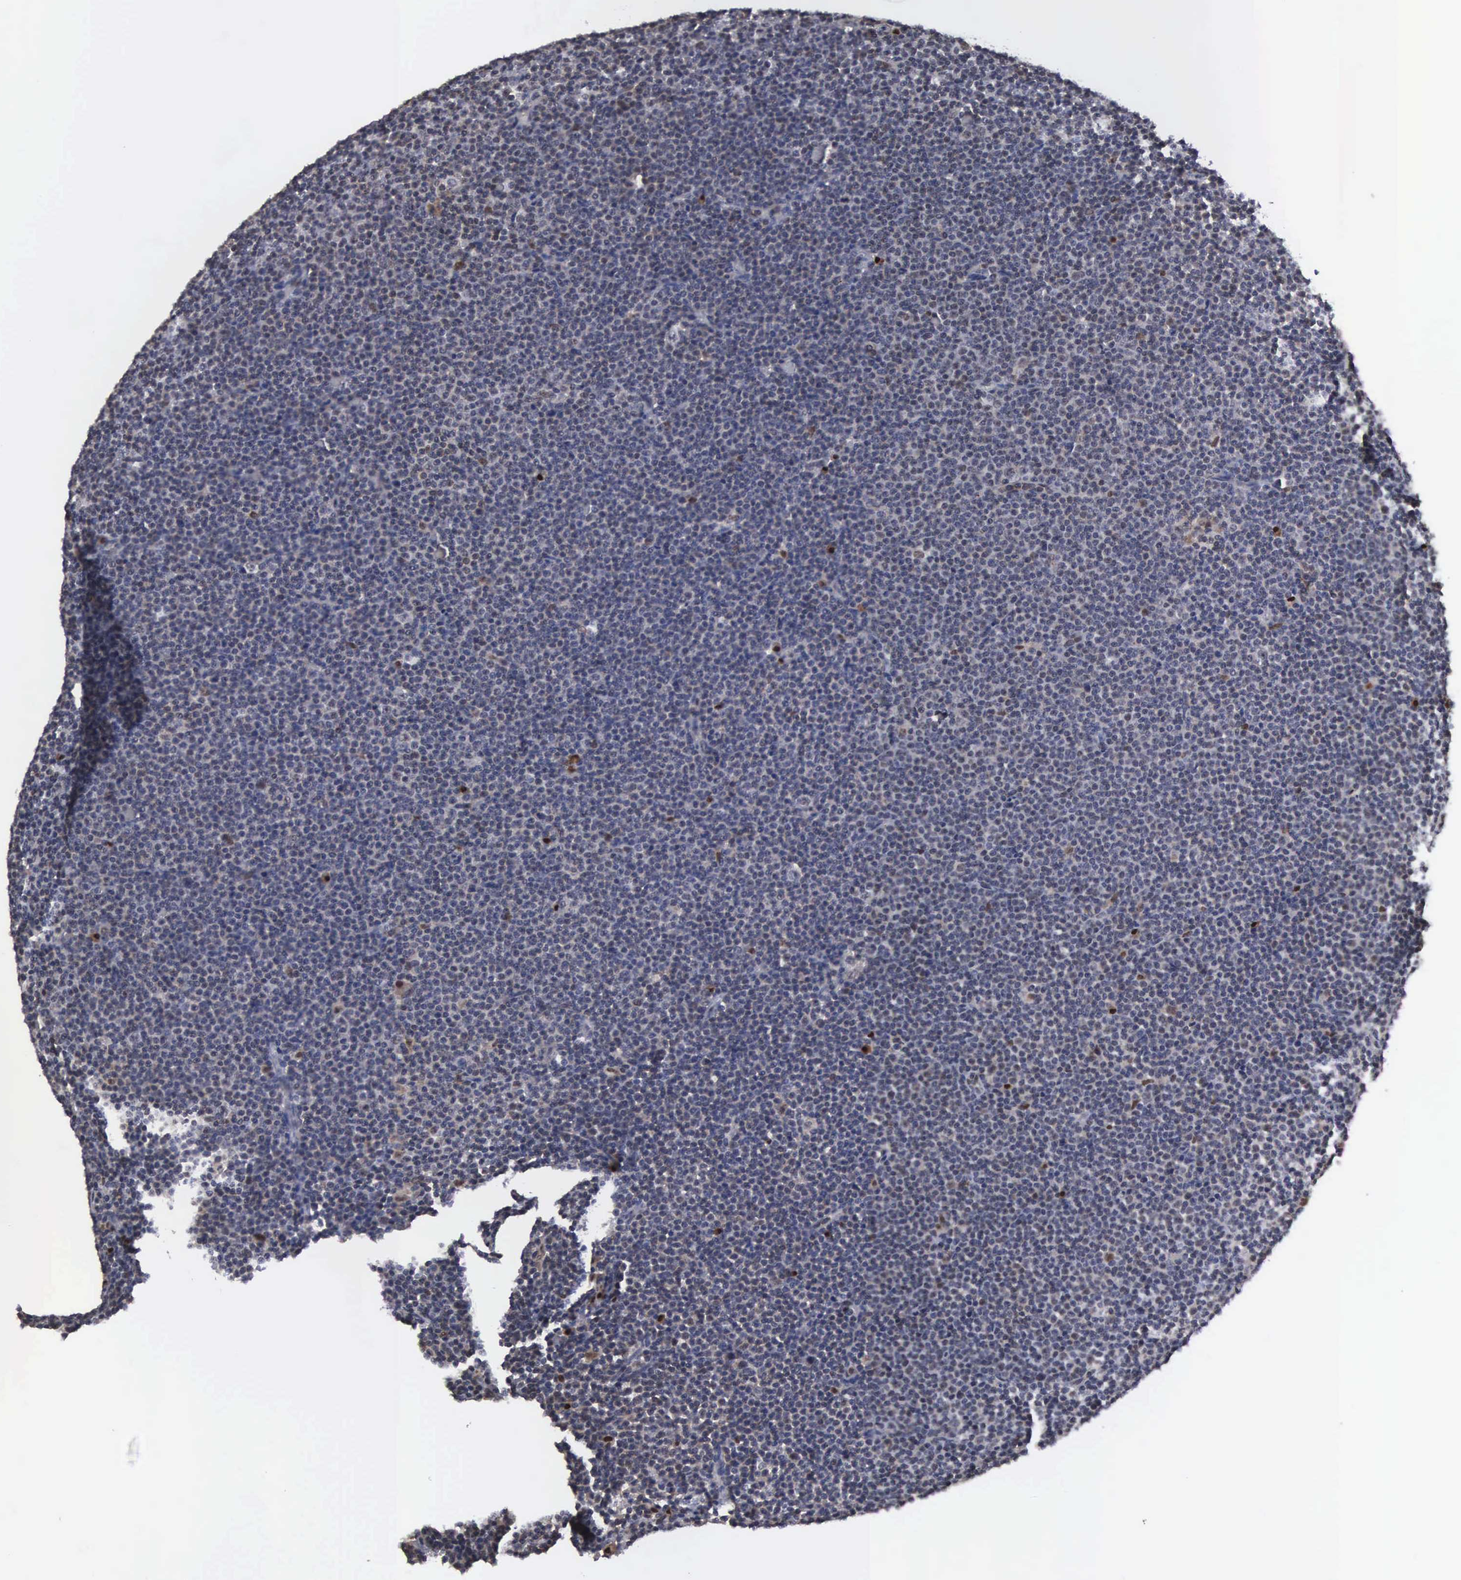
{"staining": {"intensity": "weak", "quantity": "<25%", "location": "nuclear"}, "tissue": "lymphoma", "cell_type": "Tumor cells", "image_type": "cancer", "snomed": [{"axis": "morphology", "description": "Malignant lymphoma, non-Hodgkin's type, Low grade"}, {"axis": "topography", "description": "Lymph node"}], "caption": "High magnification brightfield microscopy of malignant lymphoma, non-Hodgkin's type (low-grade) stained with DAB (brown) and counterstained with hematoxylin (blue): tumor cells show no significant expression.", "gene": "TRMT5", "patient": {"sex": "female", "age": 69}}